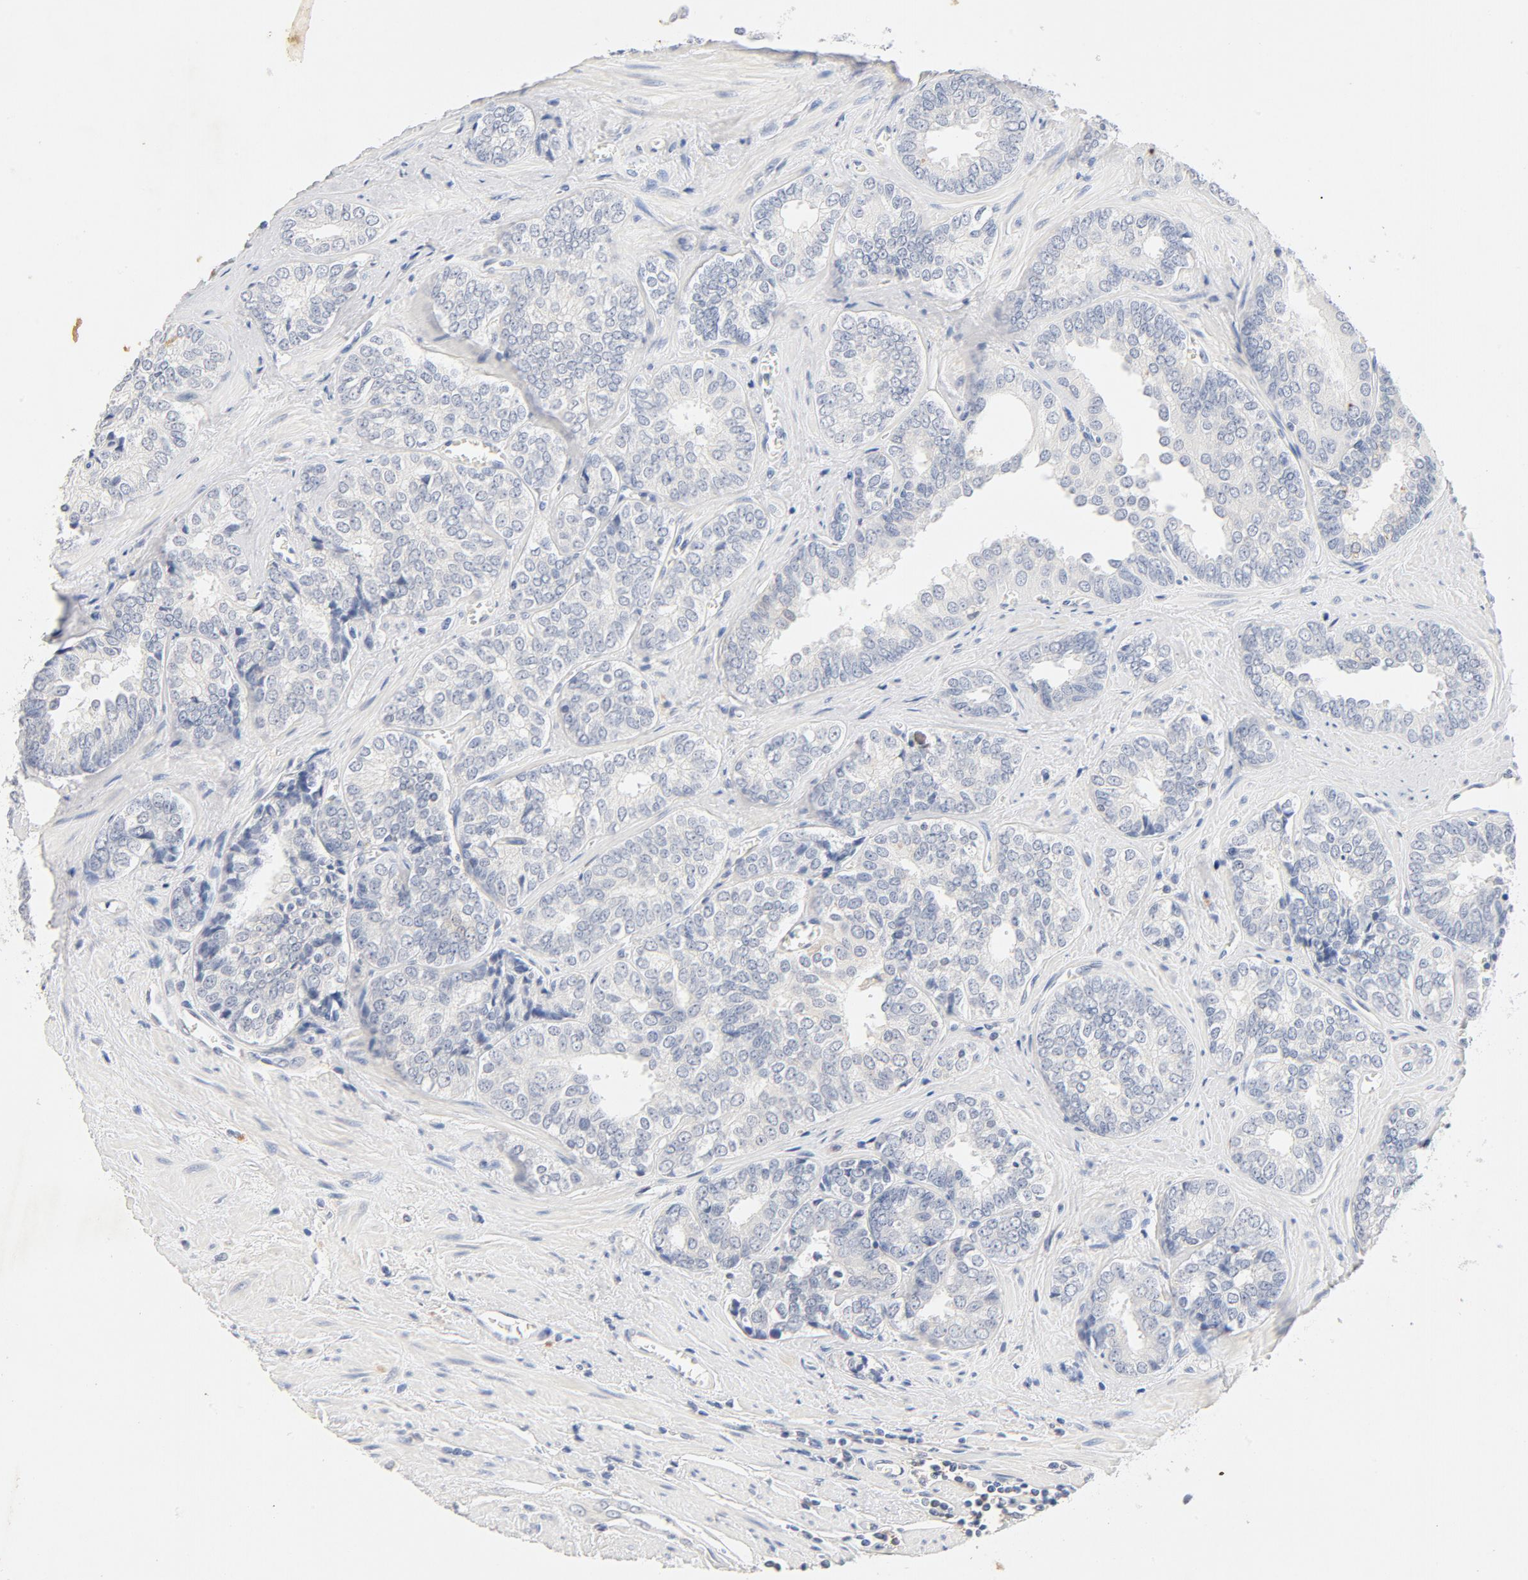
{"staining": {"intensity": "negative", "quantity": "none", "location": "none"}, "tissue": "prostate cancer", "cell_type": "Tumor cells", "image_type": "cancer", "snomed": [{"axis": "morphology", "description": "Adenocarcinoma, High grade"}, {"axis": "topography", "description": "Prostate"}], "caption": "The image displays no significant expression in tumor cells of prostate cancer (adenocarcinoma (high-grade)).", "gene": "STAT1", "patient": {"sex": "male", "age": 67}}